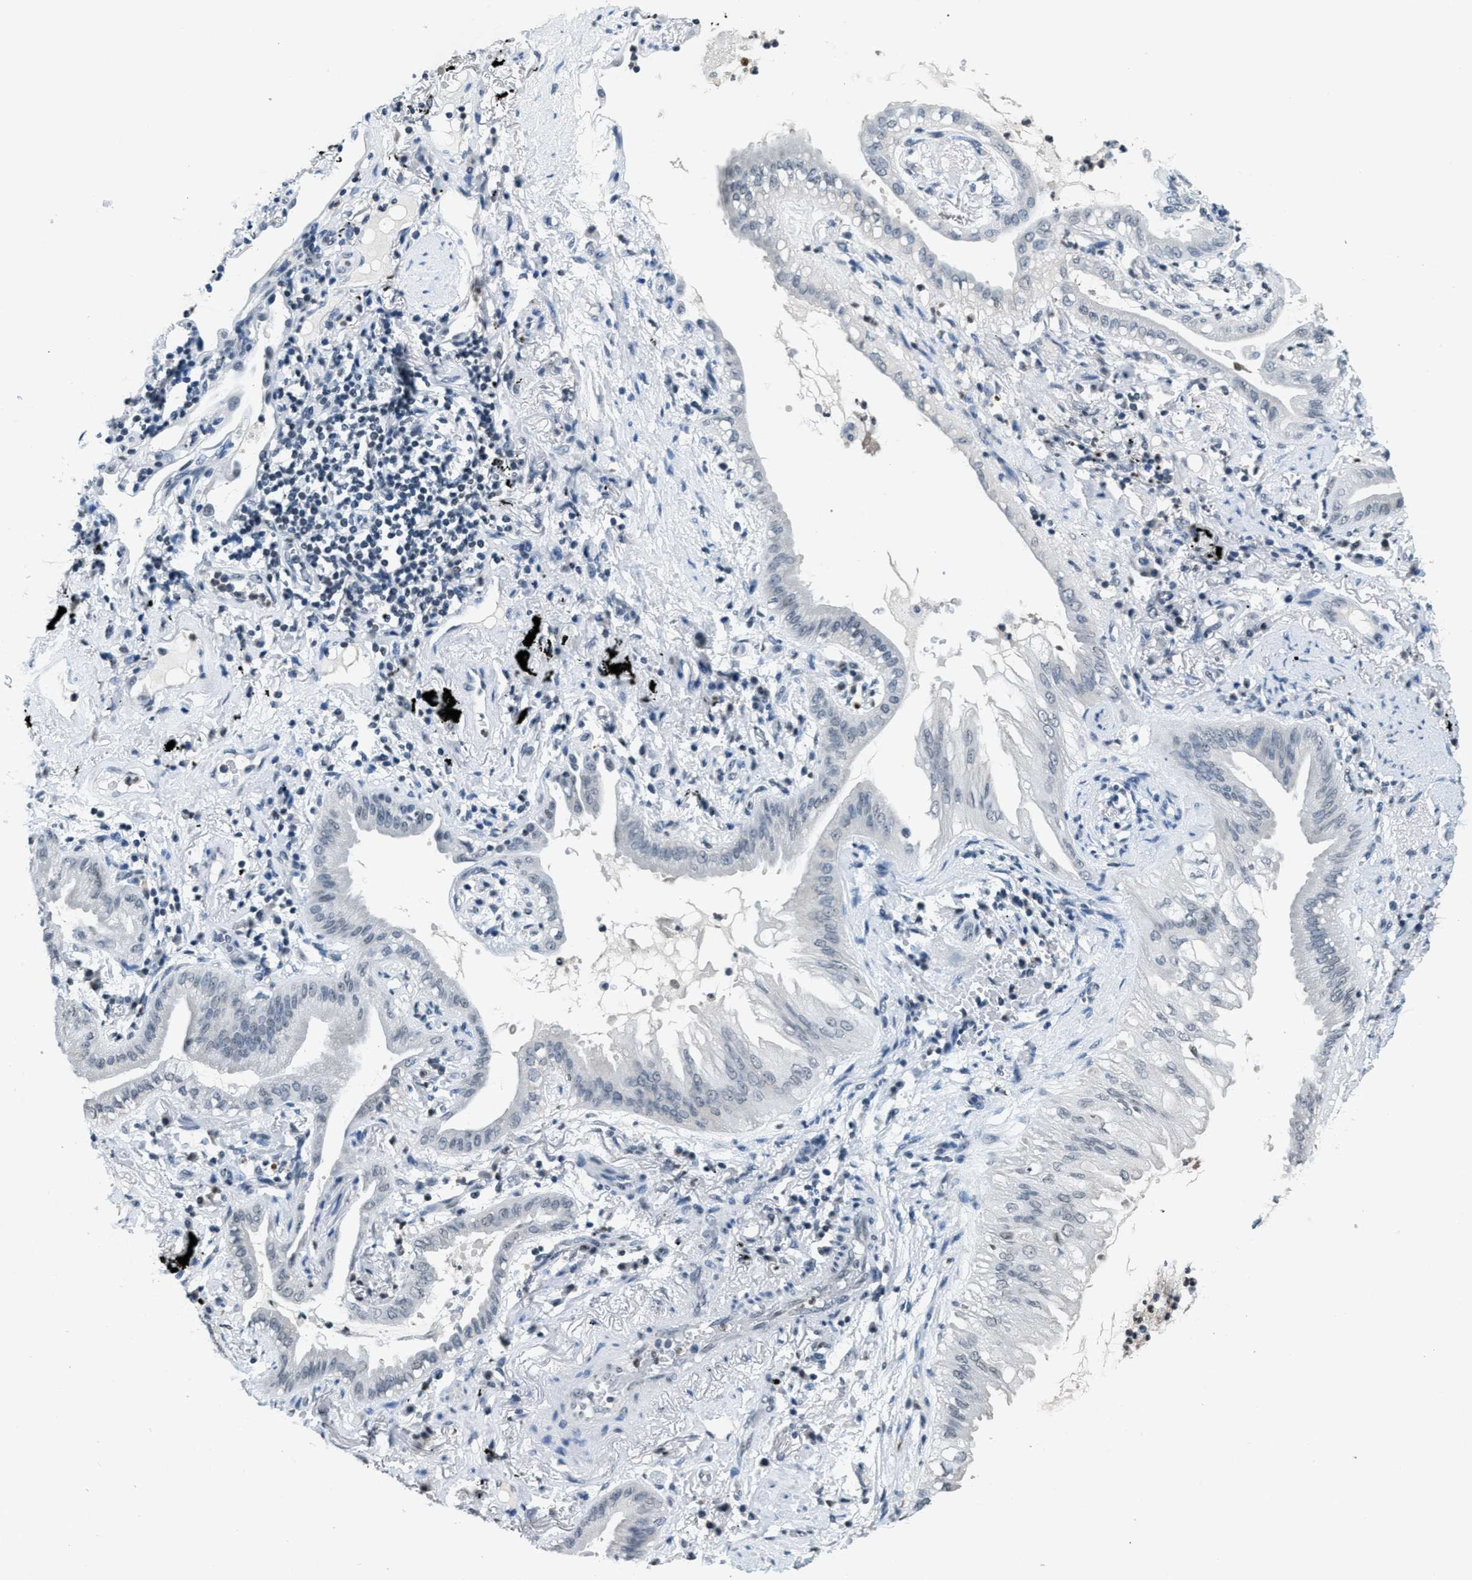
{"staining": {"intensity": "negative", "quantity": "none", "location": "none"}, "tissue": "lung cancer", "cell_type": "Tumor cells", "image_type": "cancer", "snomed": [{"axis": "morphology", "description": "Normal tissue, NOS"}, {"axis": "morphology", "description": "Adenocarcinoma, NOS"}, {"axis": "topography", "description": "Bronchus"}, {"axis": "topography", "description": "Lung"}], "caption": "Immunohistochemistry (IHC) image of neoplastic tissue: lung cancer stained with DAB (3,3'-diaminobenzidine) reveals no significant protein expression in tumor cells.", "gene": "CA4", "patient": {"sex": "female", "age": 70}}